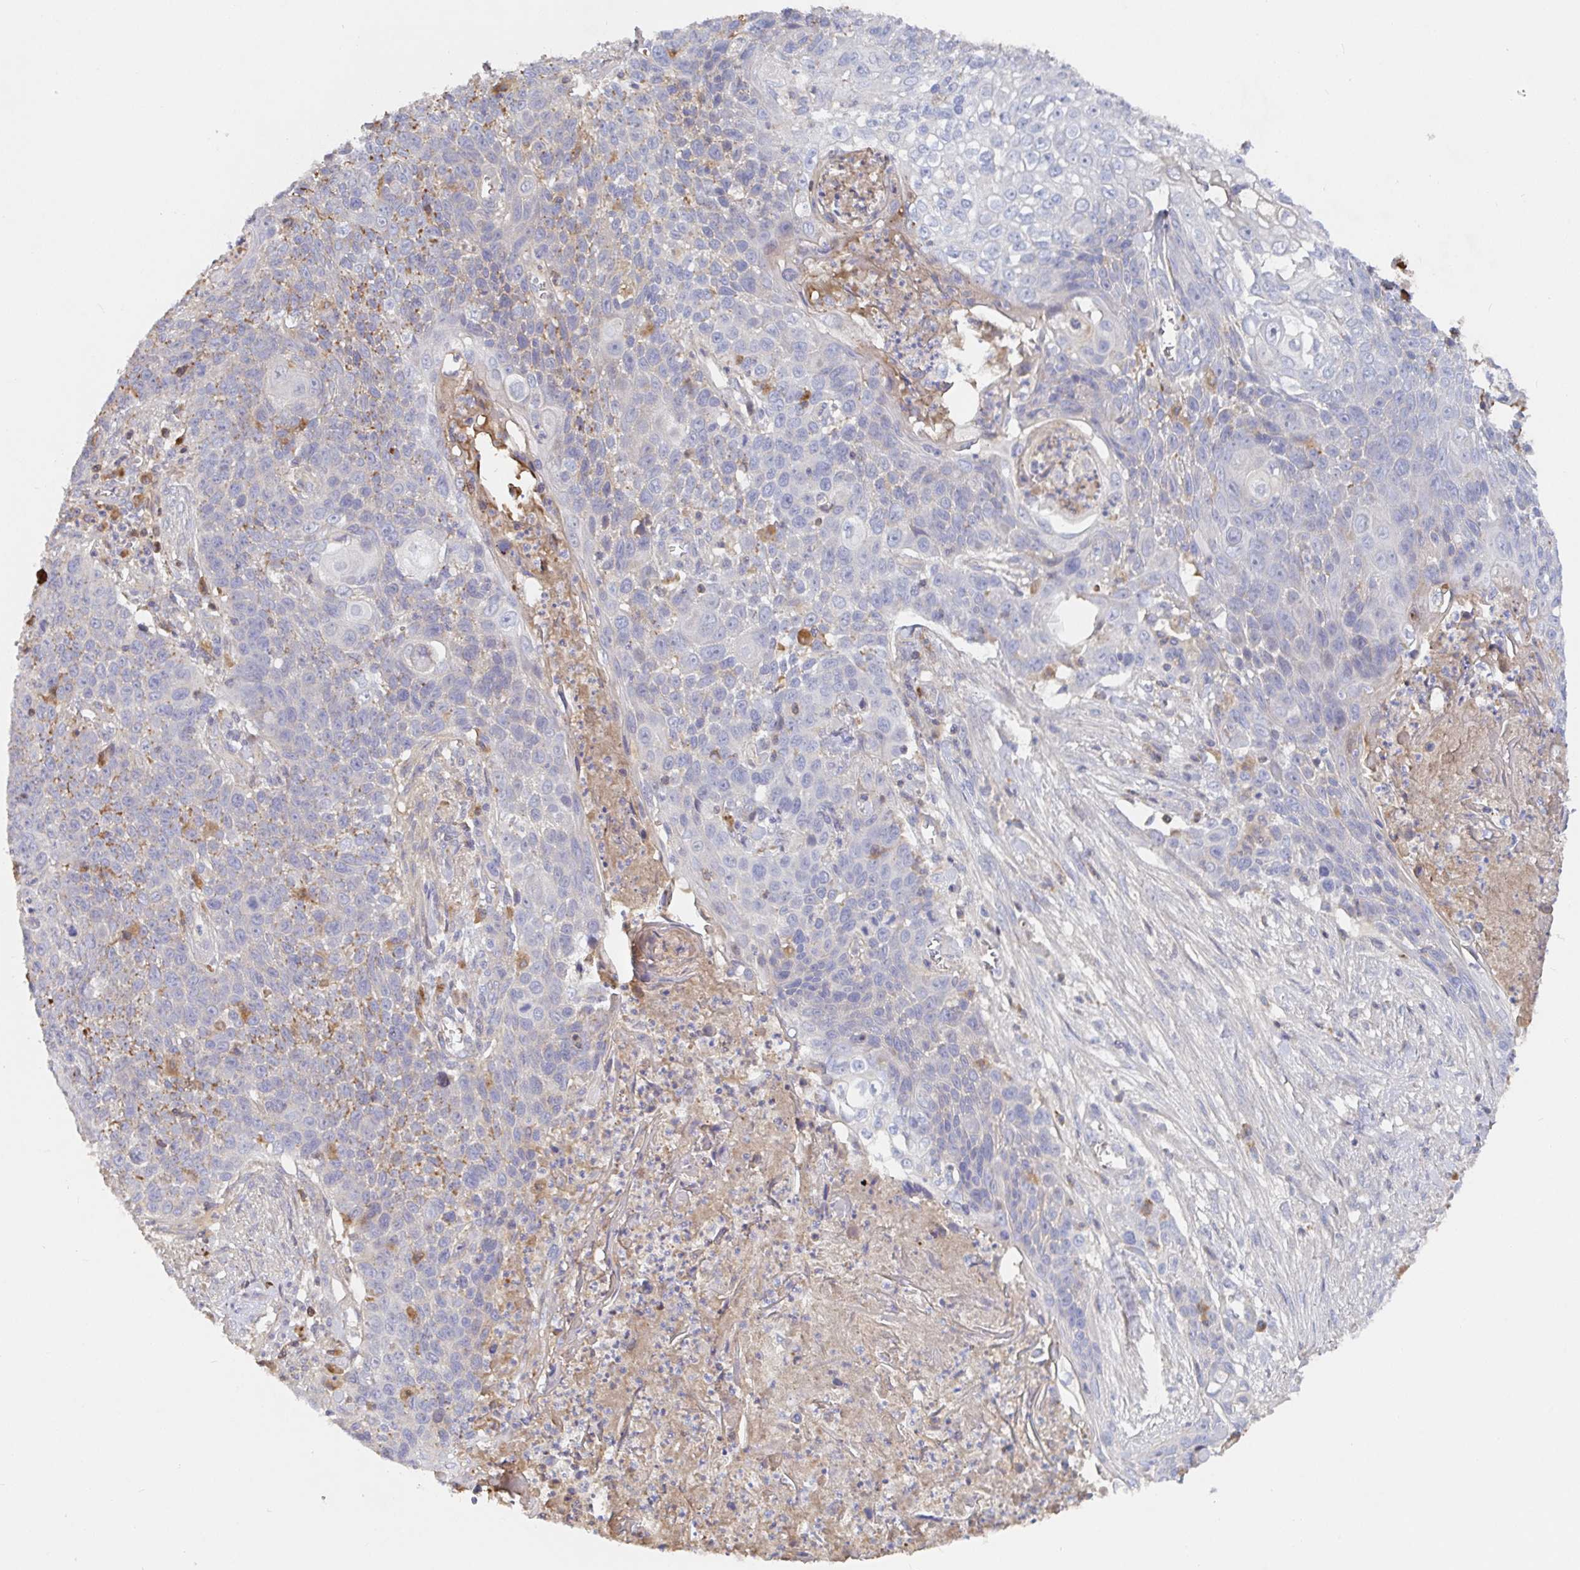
{"staining": {"intensity": "weak", "quantity": "<25%", "location": "cytoplasmic/membranous"}, "tissue": "lung cancer", "cell_type": "Tumor cells", "image_type": "cancer", "snomed": [{"axis": "morphology", "description": "Squamous cell carcinoma, NOS"}, {"axis": "morphology", "description": "Squamous cell carcinoma, metastatic, NOS"}, {"axis": "topography", "description": "Lung"}, {"axis": "topography", "description": "Pleura, NOS"}], "caption": "IHC photomicrograph of neoplastic tissue: lung cancer stained with DAB shows no significant protein staining in tumor cells. The staining is performed using DAB brown chromogen with nuclei counter-stained in using hematoxylin.", "gene": "IRAK2", "patient": {"sex": "male", "age": 72}}